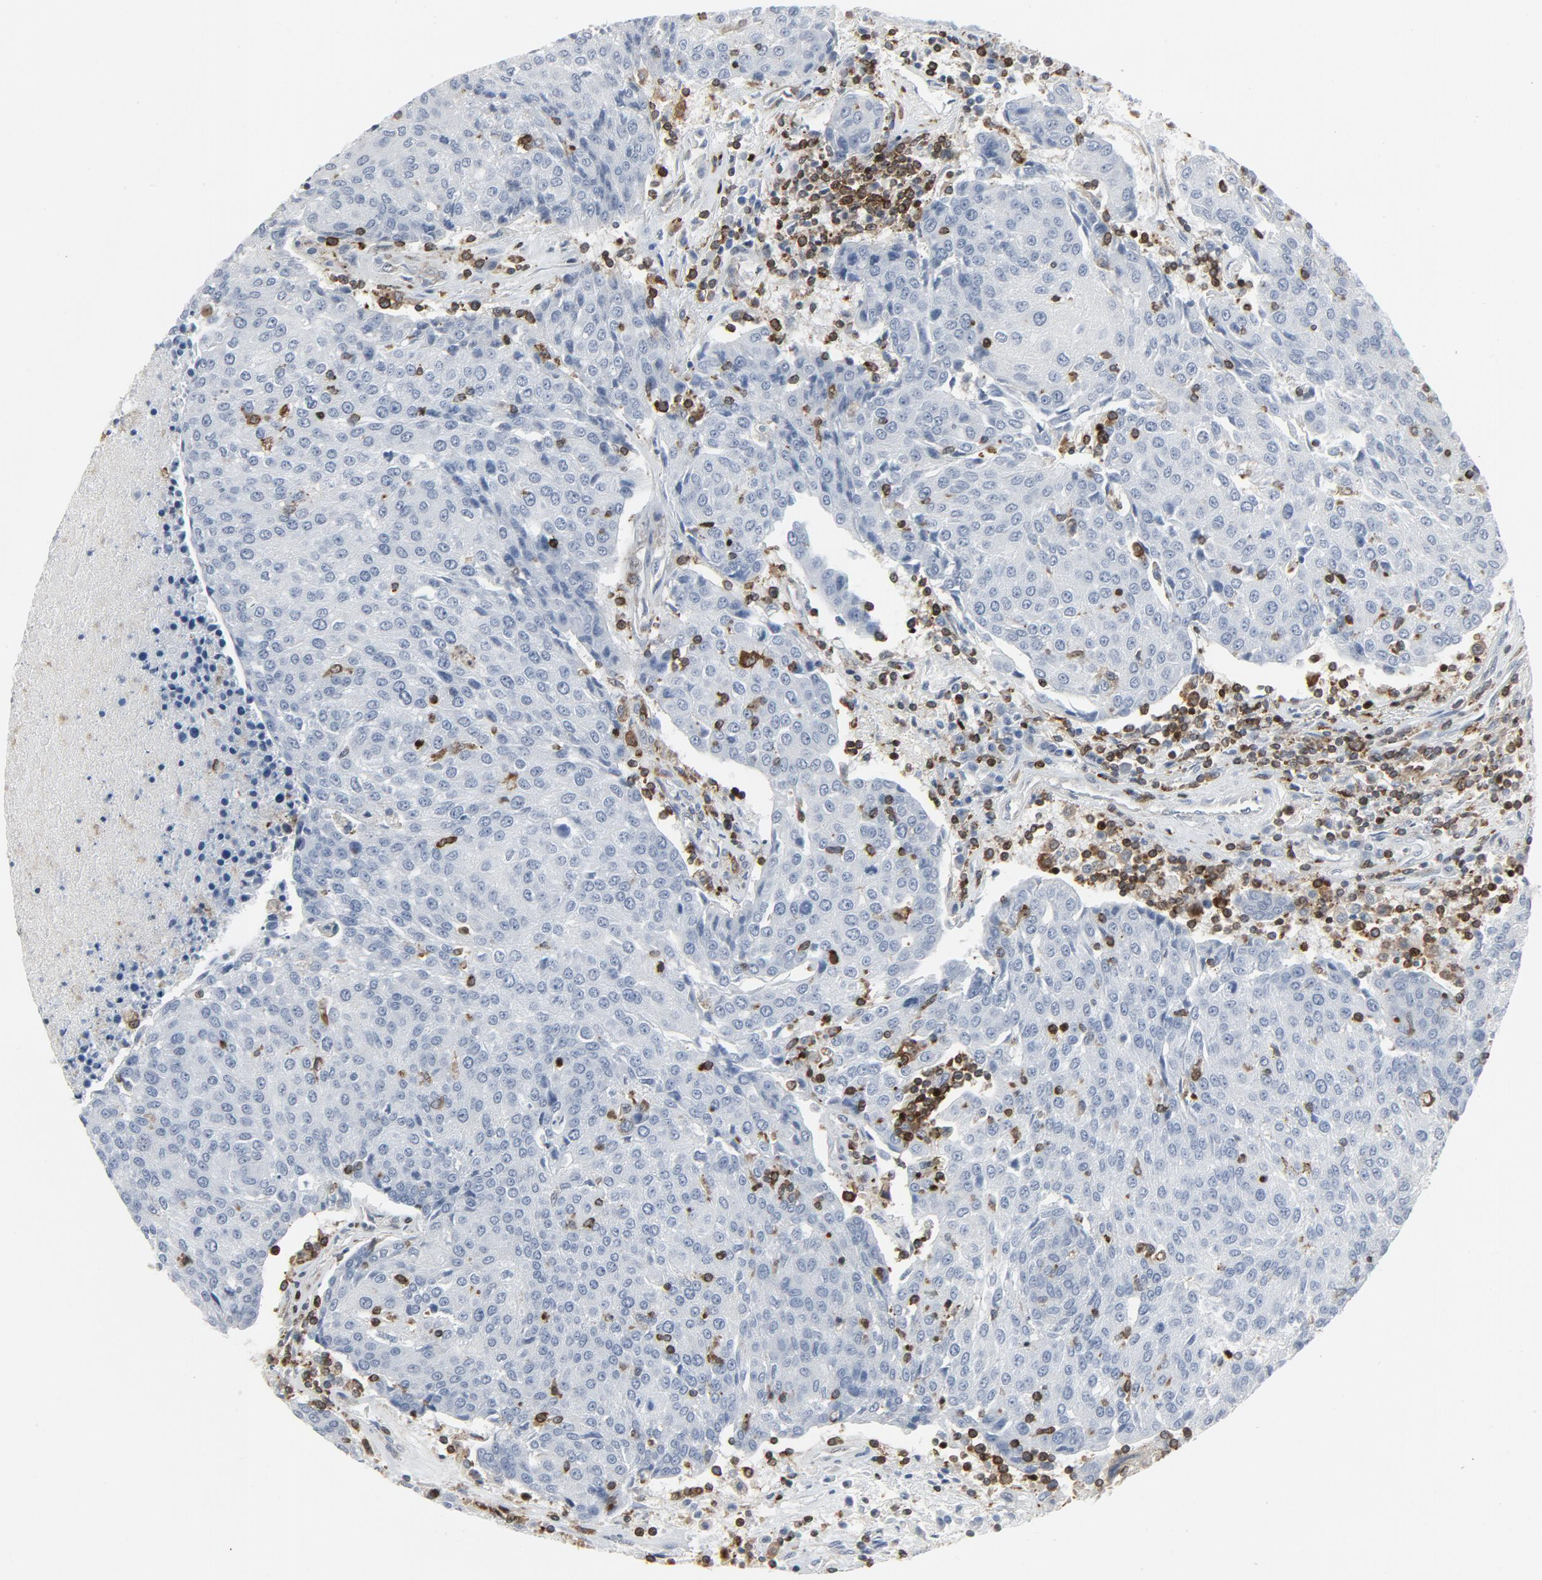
{"staining": {"intensity": "negative", "quantity": "none", "location": "none"}, "tissue": "urothelial cancer", "cell_type": "Tumor cells", "image_type": "cancer", "snomed": [{"axis": "morphology", "description": "Urothelial carcinoma, High grade"}, {"axis": "topography", "description": "Urinary bladder"}], "caption": "Immunohistochemistry of high-grade urothelial carcinoma displays no expression in tumor cells. (DAB (3,3'-diaminobenzidine) IHC with hematoxylin counter stain).", "gene": "LCP2", "patient": {"sex": "female", "age": 85}}